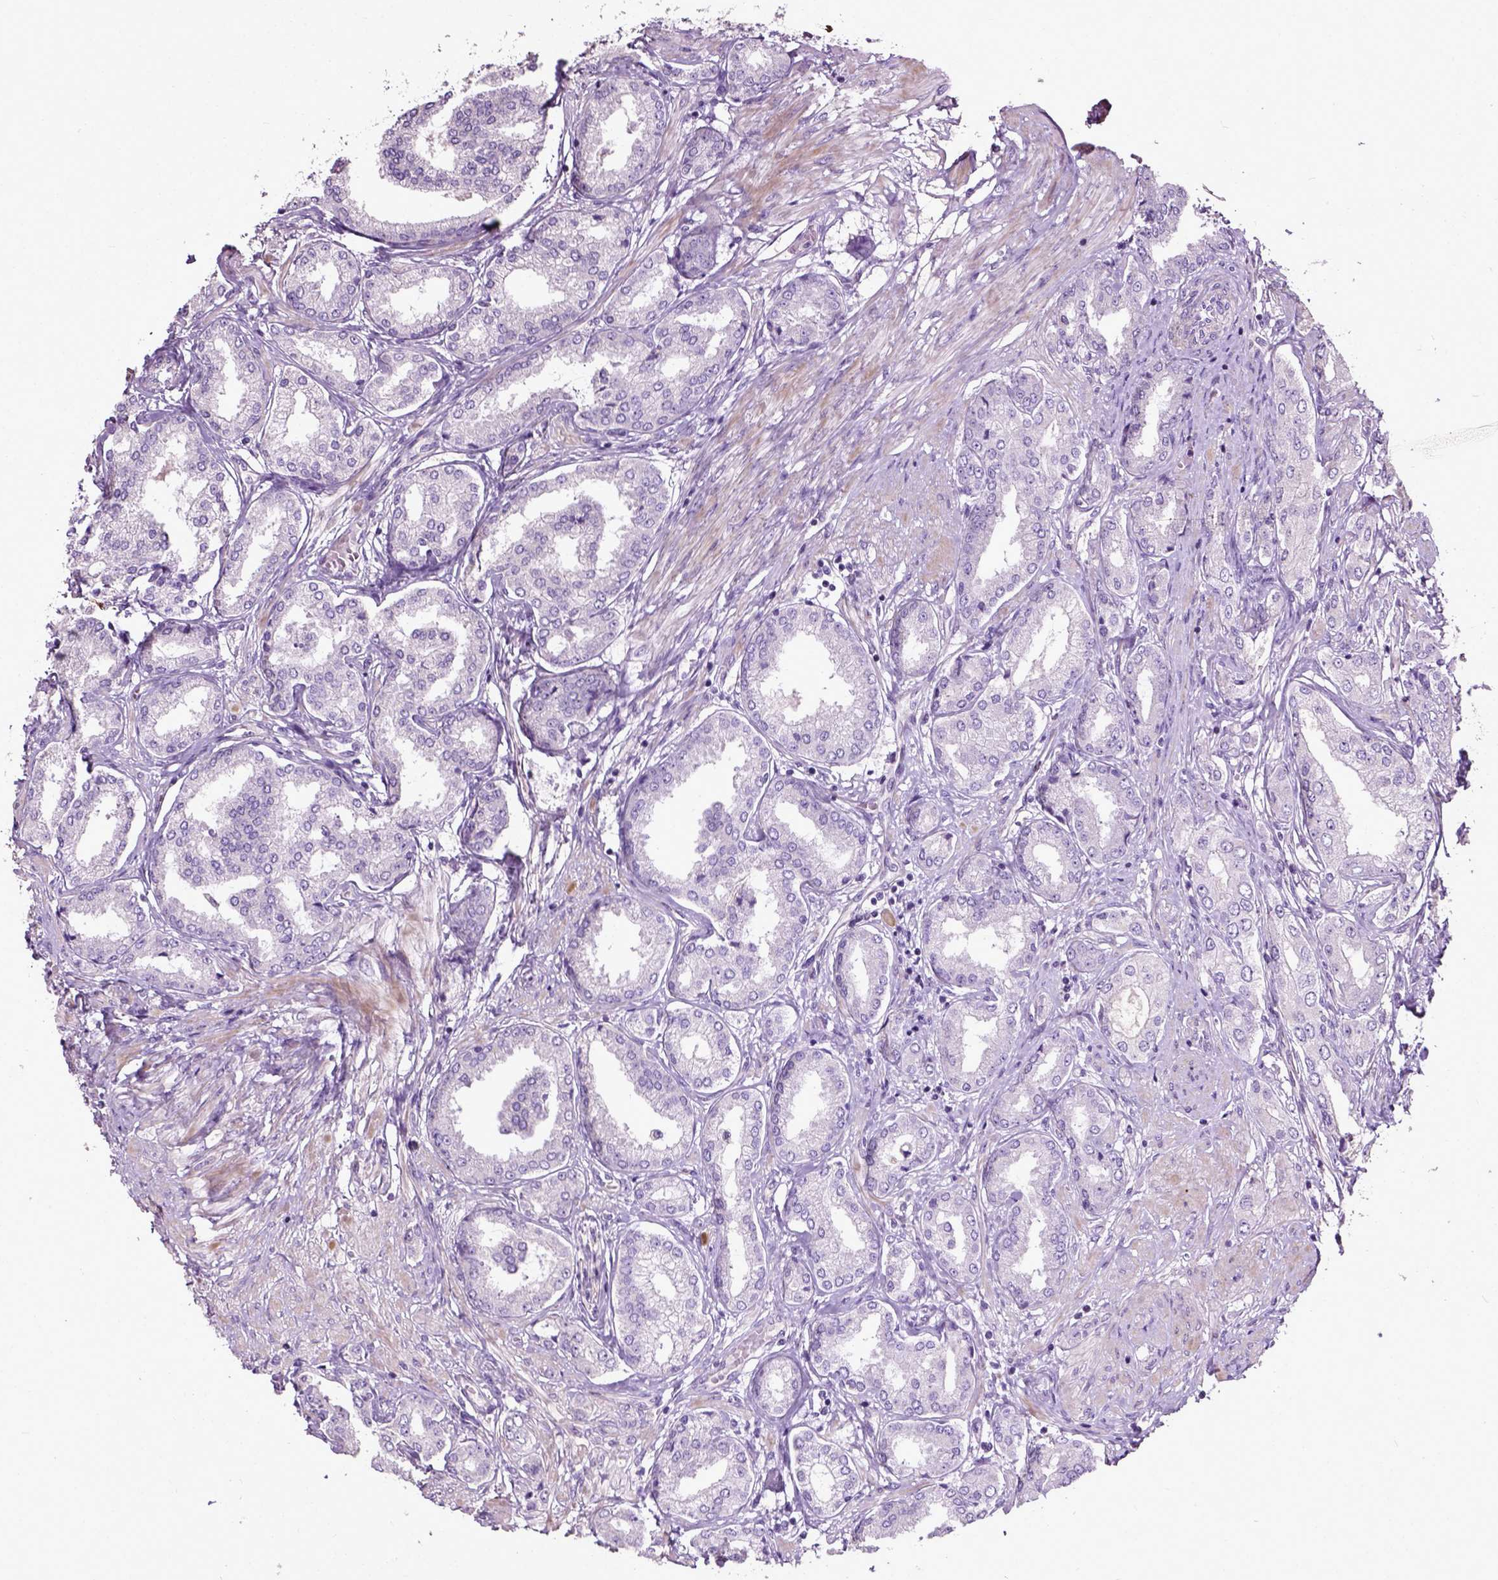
{"staining": {"intensity": "negative", "quantity": "none", "location": "none"}, "tissue": "prostate cancer", "cell_type": "Tumor cells", "image_type": "cancer", "snomed": [{"axis": "morphology", "description": "Adenocarcinoma, NOS"}, {"axis": "topography", "description": "Prostate"}], "caption": "IHC image of neoplastic tissue: human prostate cancer (adenocarcinoma) stained with DAB (3,3'-diaminobenzidine) exhibits no significant protein staining in tumor cells.", "gene": "PKP3", "patient": {"sex": "male", "age": 63}}